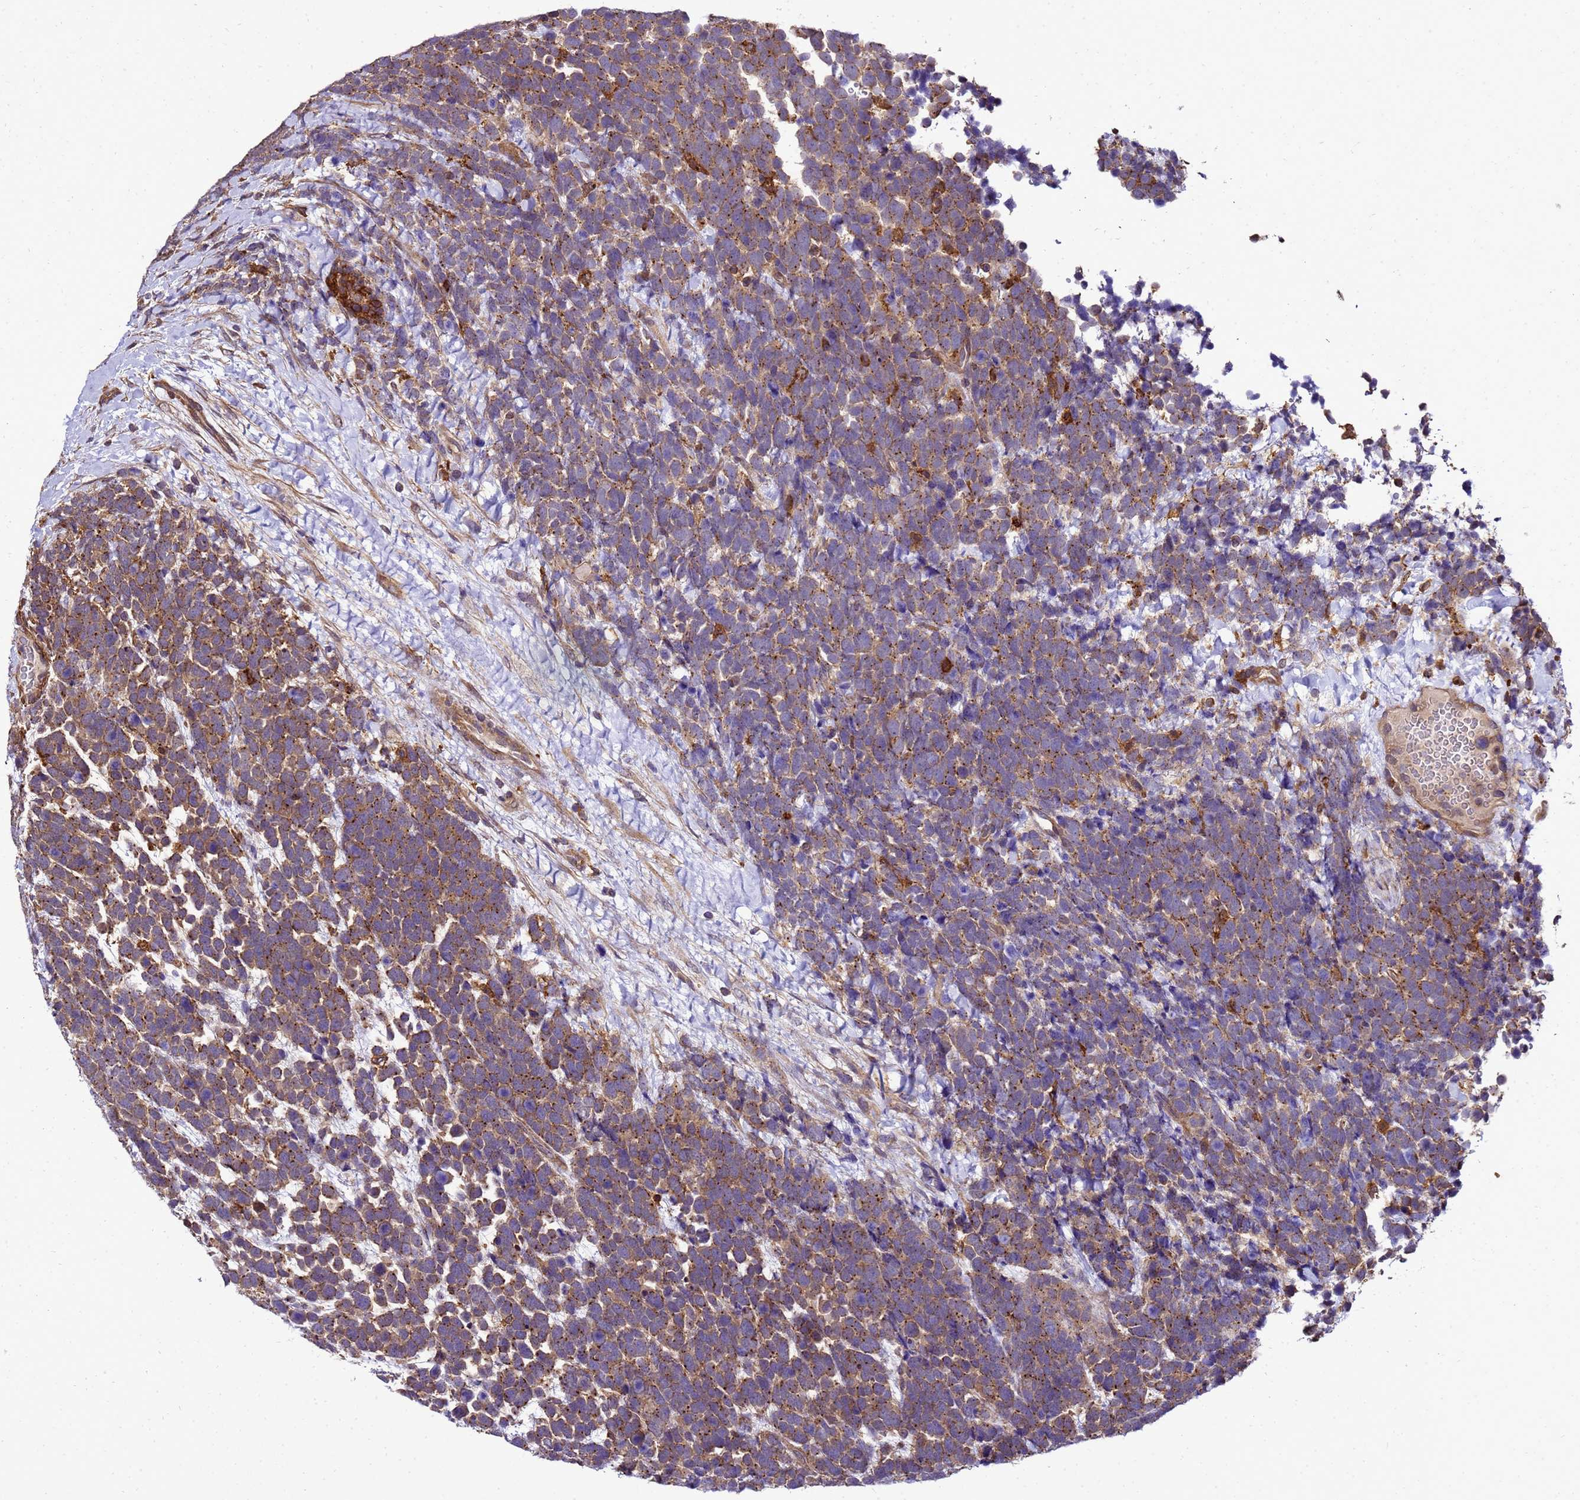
{"staining": {"intensity": "strong", "quantity": "25%-75%", "location": "cytoplasmic/membranous"}, "tissue": "urothelial cancer", "cell_type": "Tumor cells", "image_type": "cancer", "snomed": [{"axis": "morphology", "description": "Urothelial carcinoma, High grade"}, {"axis": "topography", "description": "Urinary bladder"}], "caption": "Human urothelial cancer stained with a brown dye exhibits strong cytoplasmic/membranous positive expression in approximately 25%-75% of tumor cells.", "gene": "TRABD", "patient": {"sex": "female", "age": 82}}